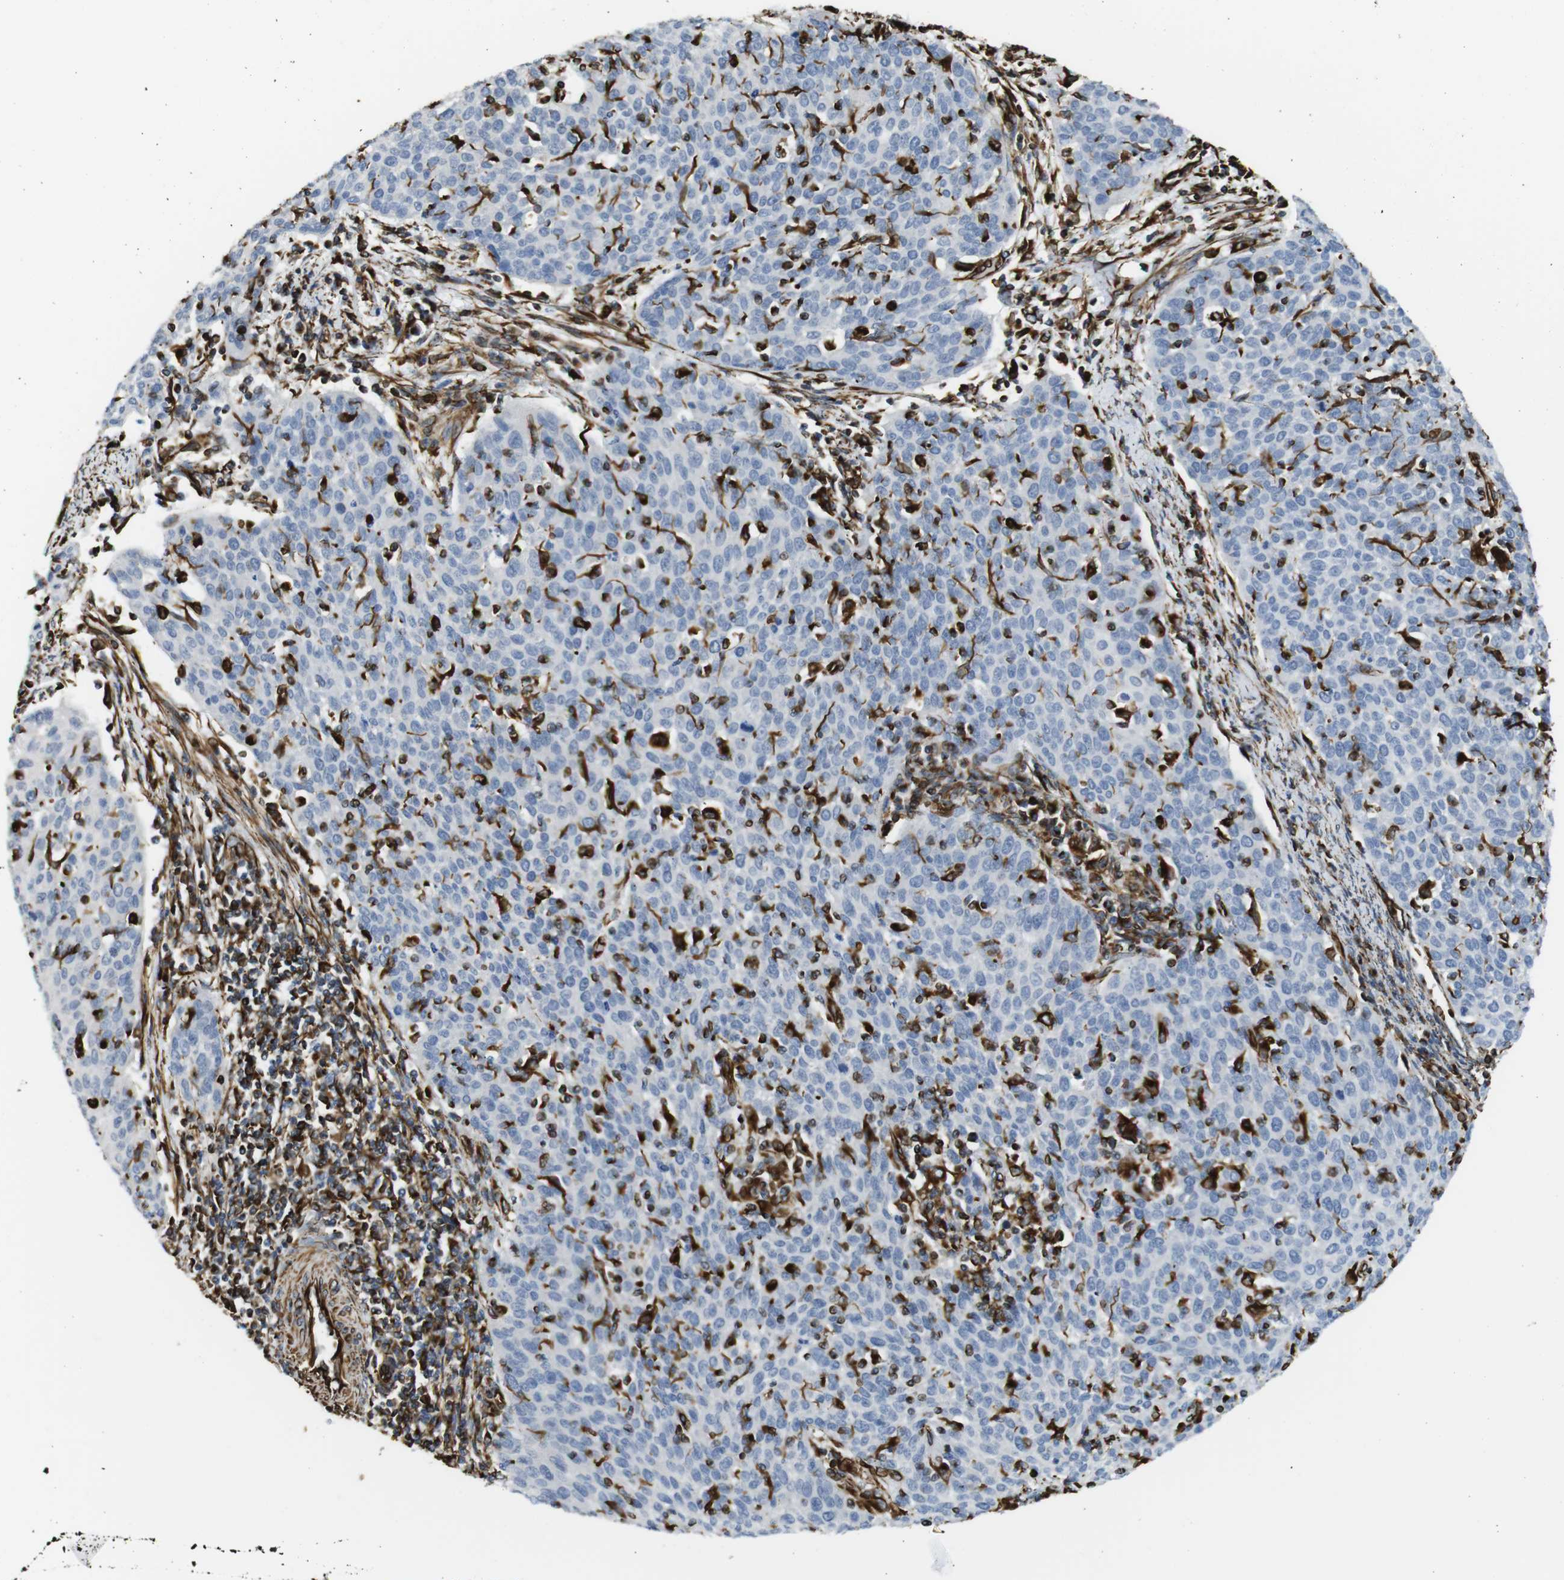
{"staining": {"intensity": "negative", "quantity": "none", "location": "none"}, "tissue": "cervical cancer", "cell_type": "Tumor cells", "image_type": "cancer", "snomed": [{"axis": "morphology", "description": "Squamous cell carcinoma, NOS"}, {"axis": "topography", "description": "Cervix"}], "caption": "The immunohistochemistry (IHC) histopathology image has no significant staining in tumor cells of squamous cell carcinoma (cervical) tissue.", "gene": "RALGPS1", "patient": {"sex": "female", "age": 38}}